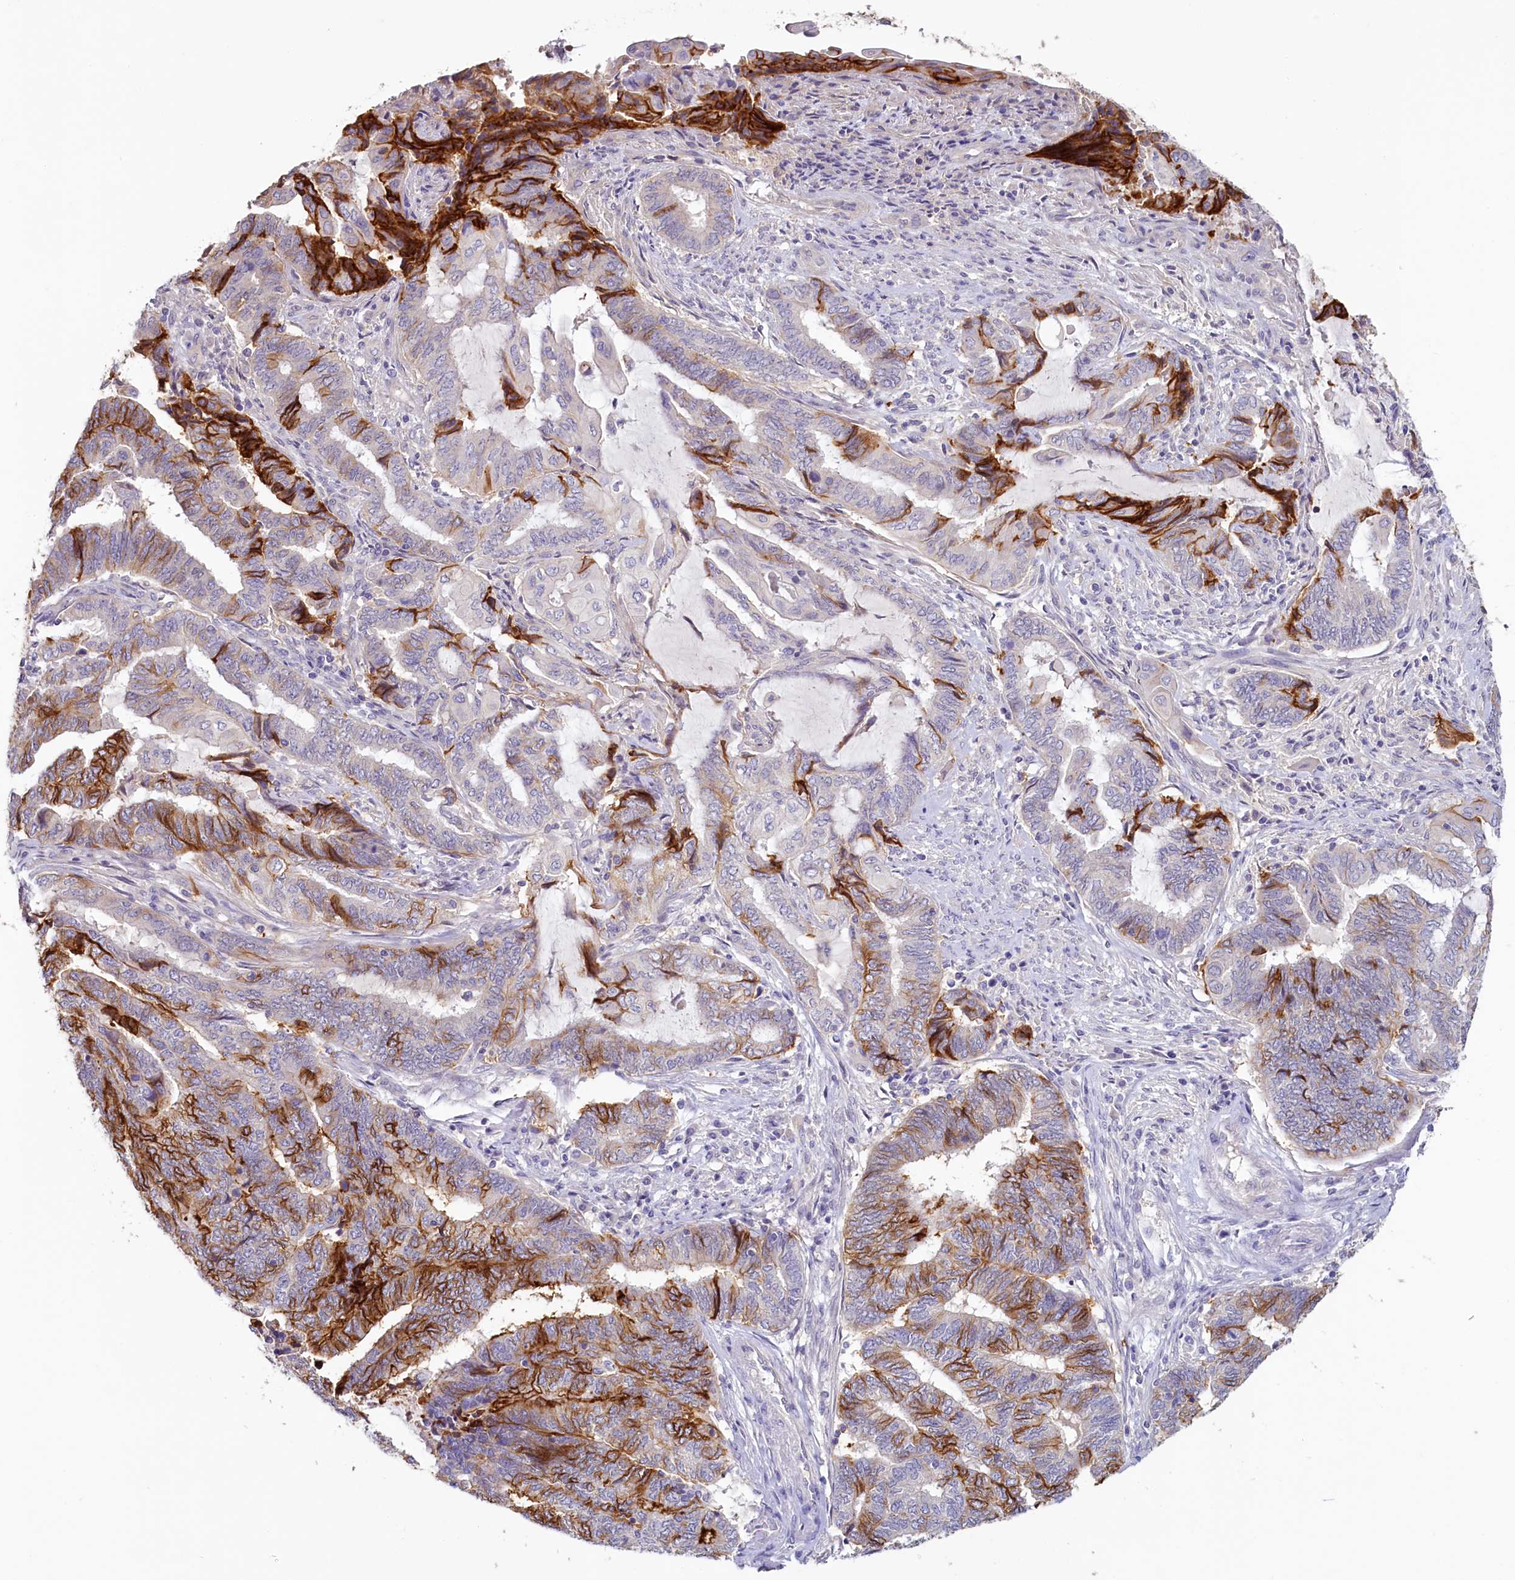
{"staining": {"intensity": "strong", "quantity": "<25%", "location": "cytoplasmic/membranous"}, "tissue": "endometrial cancer", "cell_type": "Tumor cells", "image_type": "cancer", "snomed": [{"axis": "morphology", "description": "Adenocarcinoma, NOS"}, {"axis": "topography", "description": "Uterus"}, {"axis": "topography", "description": "Endometrium"}], "caption": "This histopathology image exhibits immunohistochemistry (IHC) staining of human endometrial cancer (adenocarcinoma), with medium strong cytoplasmic/membranous expression in about <25% of tumor cells.", "gene": "PDE6D", "patient": {"sex": "female", "age": 70}}